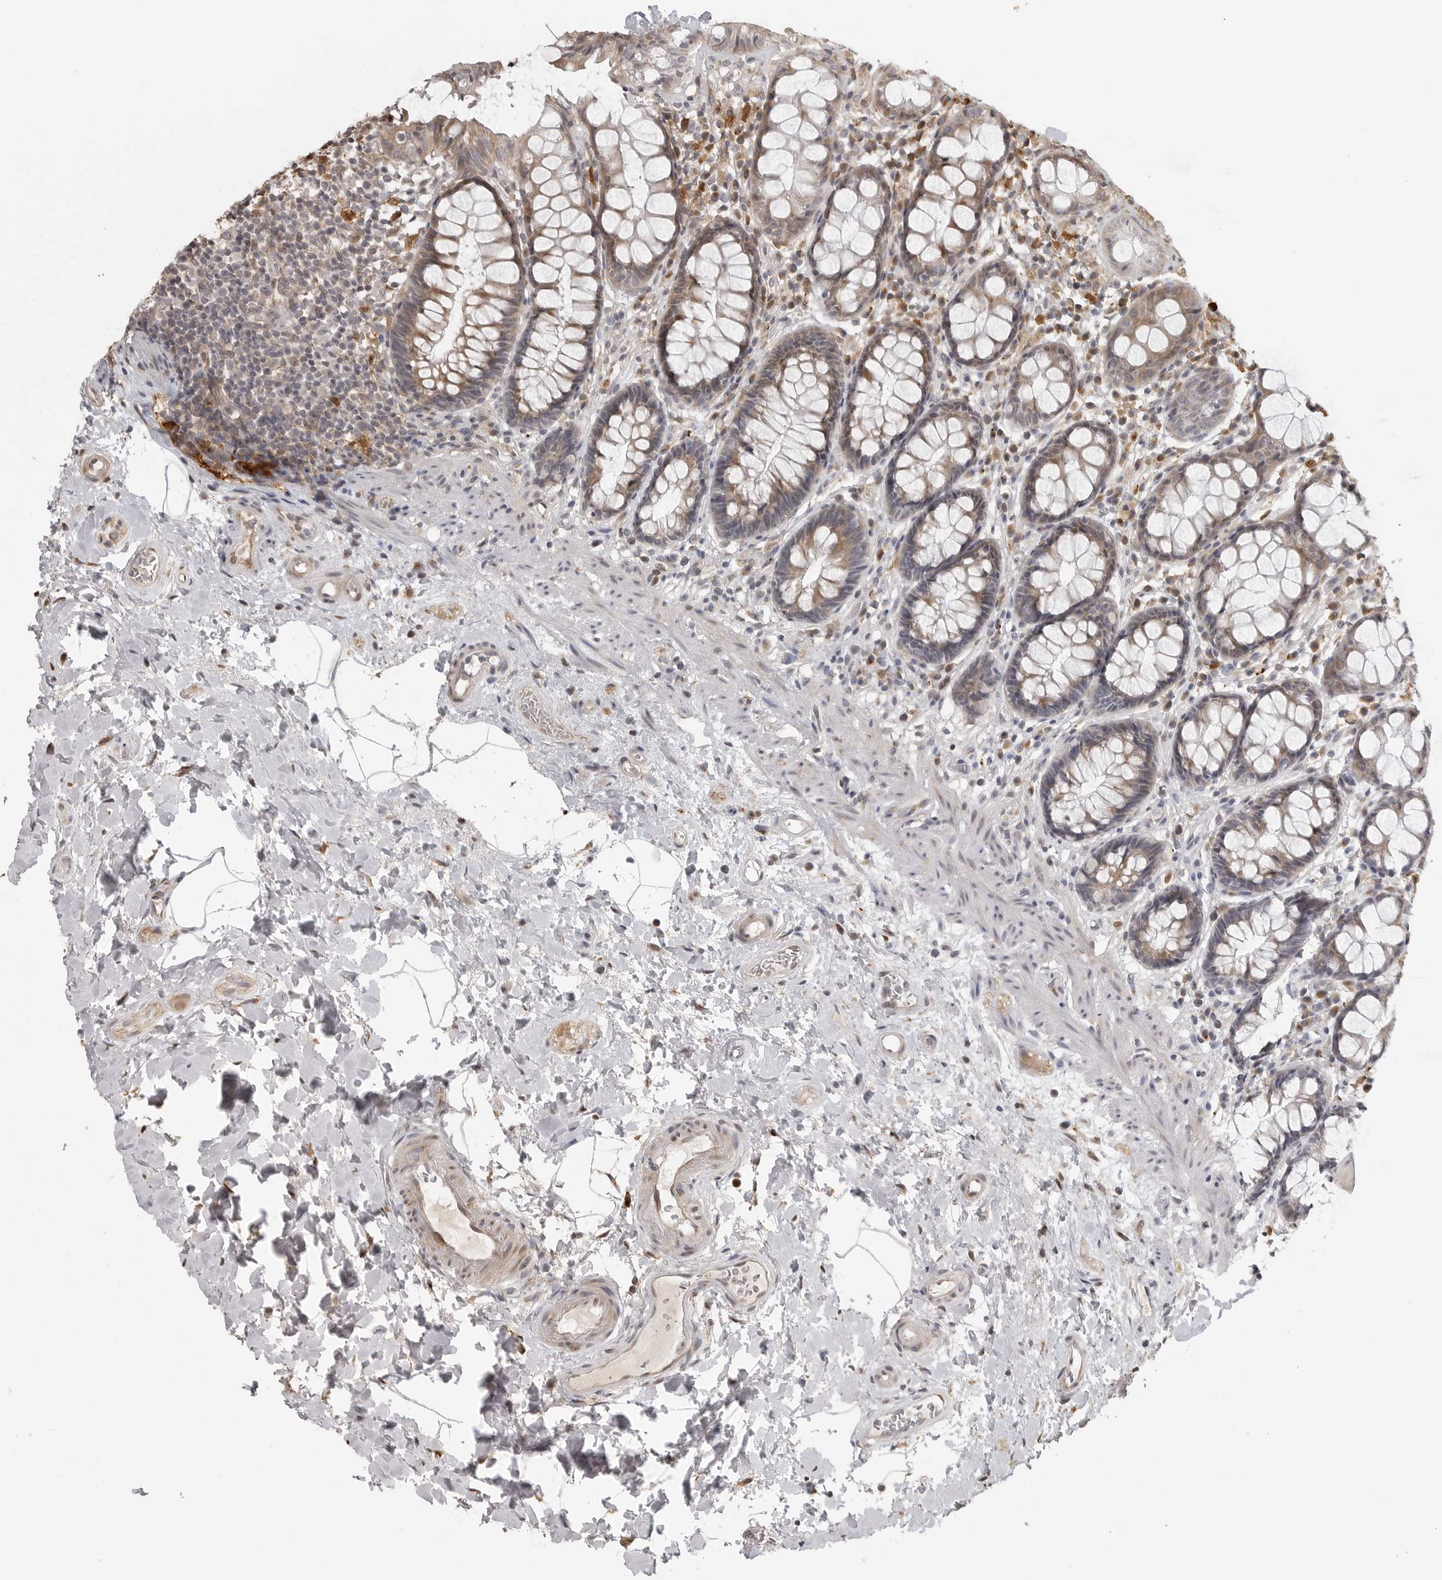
{"staining": {"intensity": "weak", "quantity": "25%-75%", "location": "cytoplasmic/membranous"}, "tissue": "rectum", "cell_type": "Glandular cells", "image_type": "normal", "snomed": [{"axis": "morphology", "description": "Normal tissue, NOS"}, {"axis": "topography", "description": "Rectum"}], "caption": "Protein expression by immunohistochemistry displays weak cytoplasmic/membranous staining in approximately 25%-75% of glandular cells in benign rectum.", "gene": "IDO1", "patient": {"sex": "male", "age": 64}}